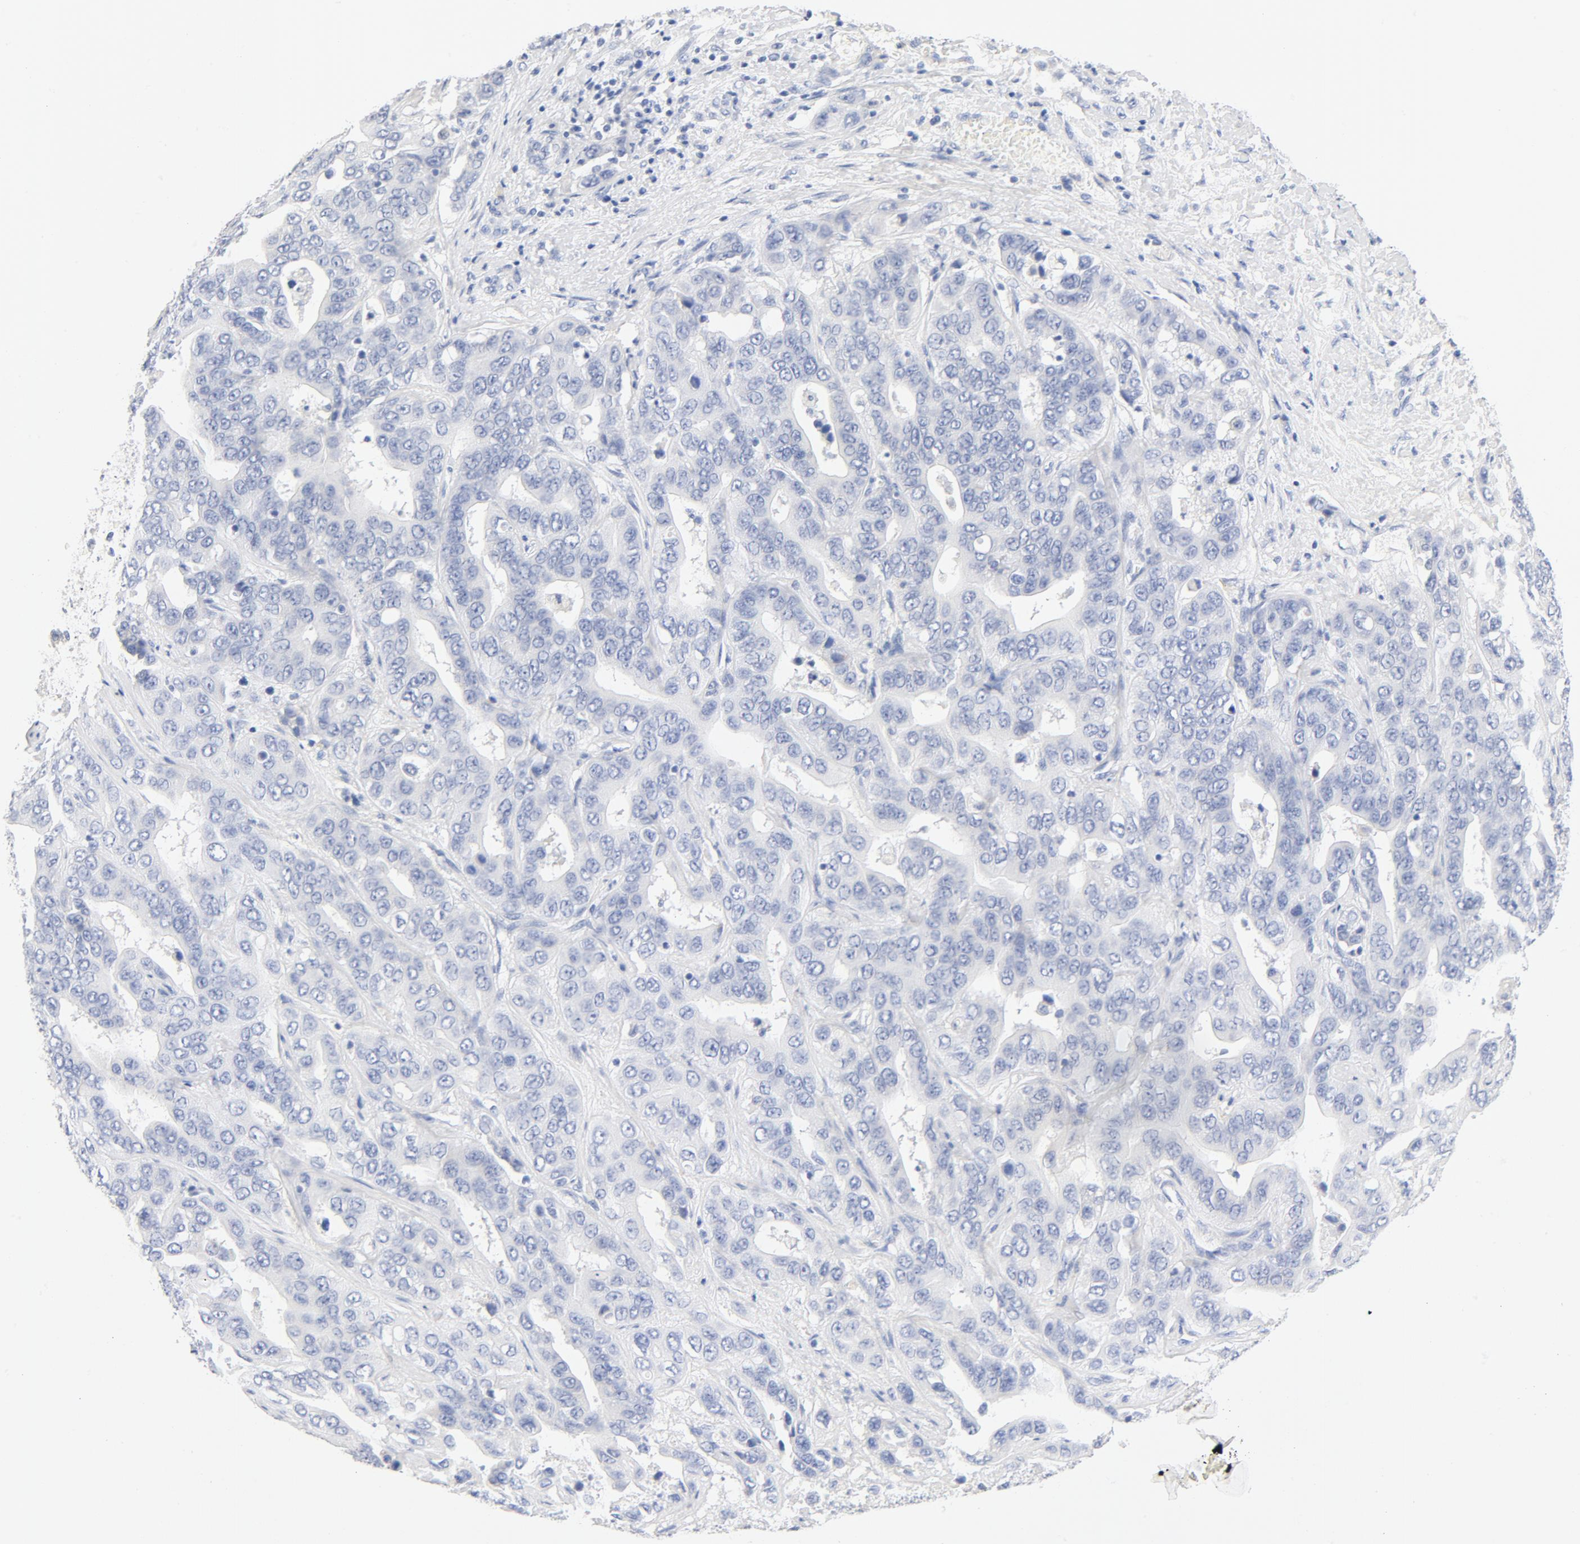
{"staining": {"intensity": "negative", "quantity": "none", "location": "none"}, "tissue": "liver cancer", "cell_type": "Tumor cells", "image_type": "cancer", "snomed": [{"axis": "morphology", "description": "Cholangiocarcinoma"}, {"axis": "topography", "description": "Liver"}], "caption": "IHC of liver cancer reveals no positivity in tumor cells. Brightfield microscopy of IHC stained with DAB (brown) and hematoxylin (blue), captured at high magnification.", "gene": "HOMER1", "patient": {"sex": "female", "age": 52}}